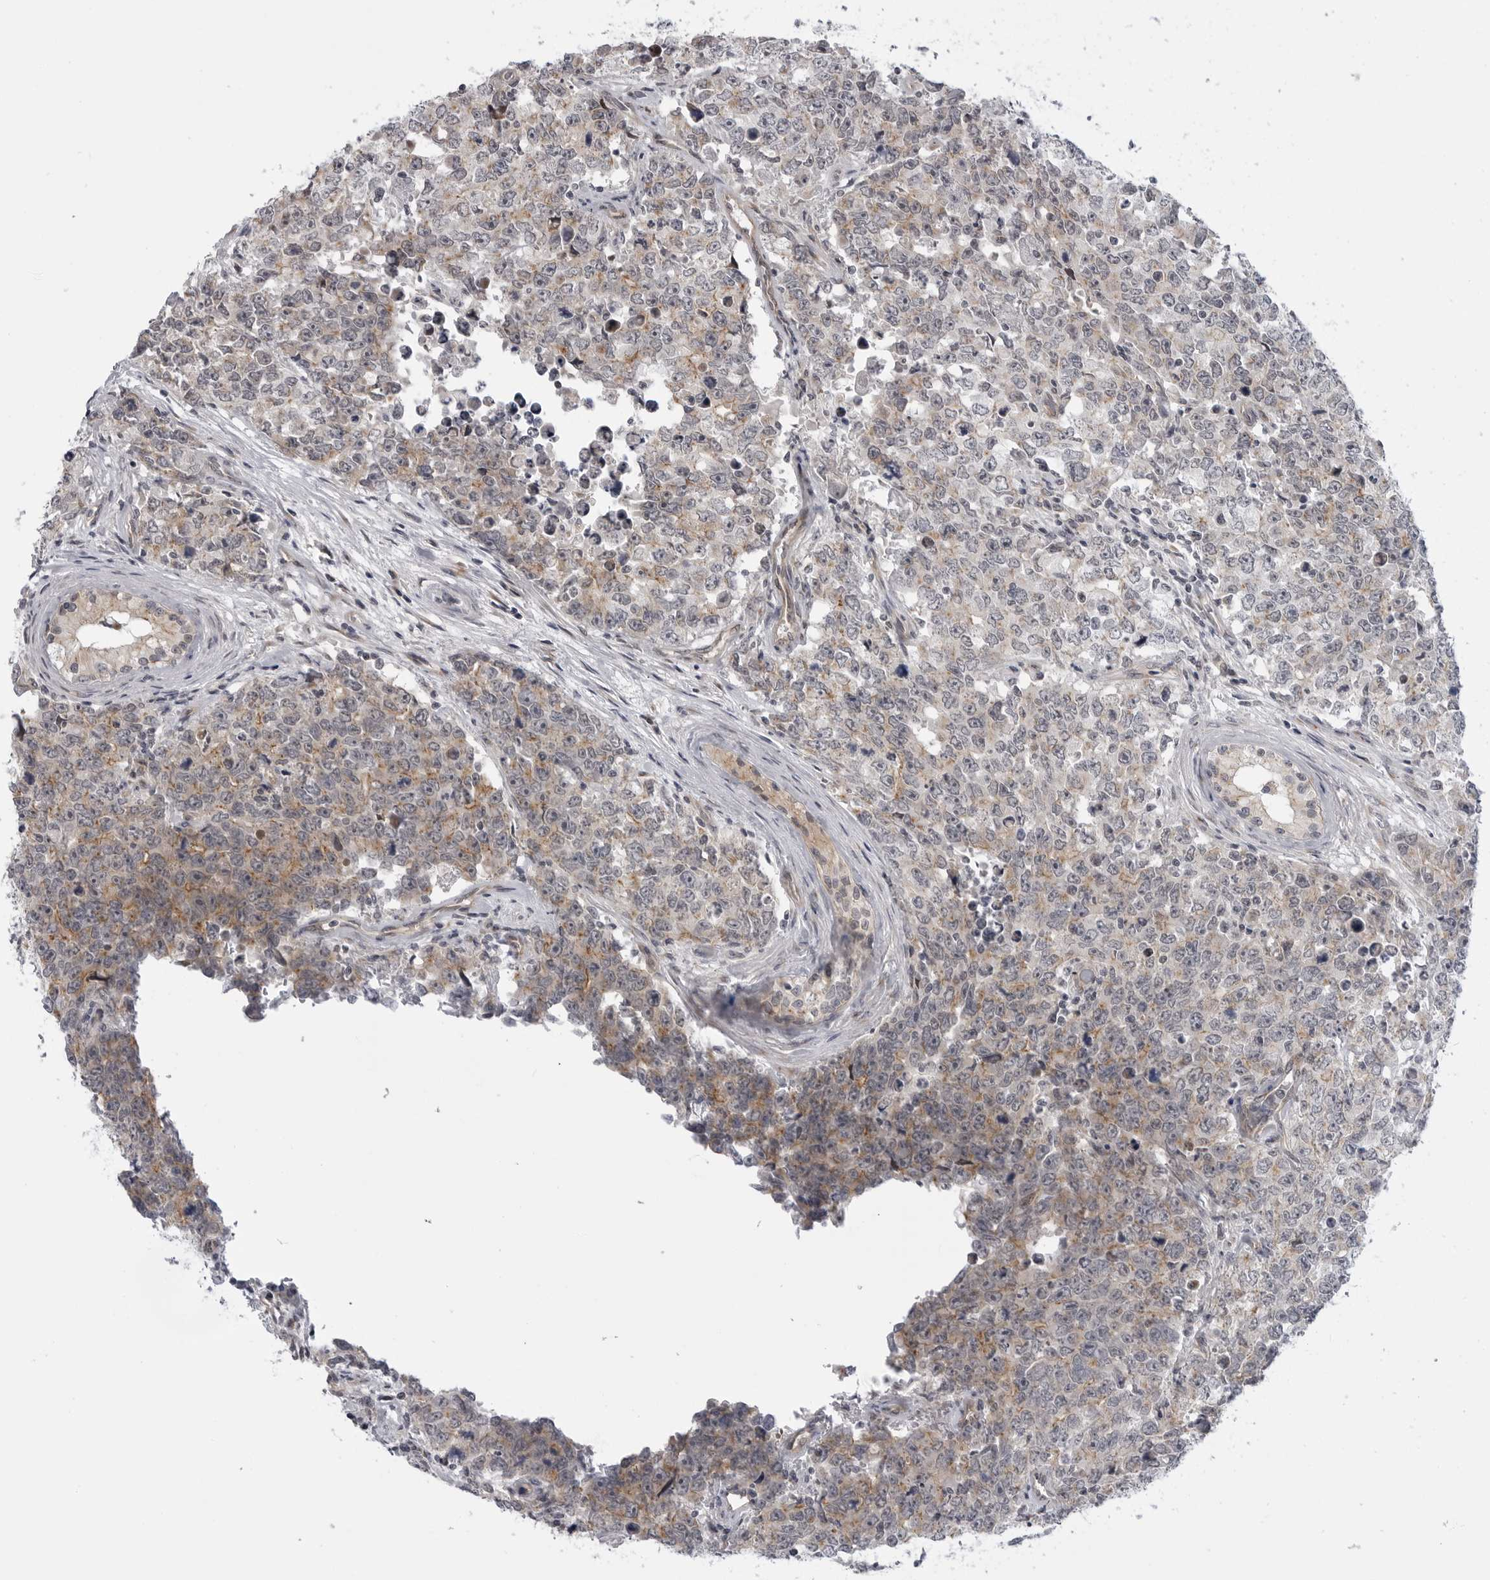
{"staining": {"intensity": "moderate", "quantity": "25%-75%", "location": "cytoplasmic/membranous"}, "tissue": "testis cancer", "cell_type": "Tumor cells", "image_type": "cancer", "snomed": [{"axis": "morphology", "description": "Carcinoma, Embryonal, NOS"}, {"axis": "topography", "description": "Testis"}], "caption": "IHC (DAB (3,3'-diaminobenzidine)) staining of human testis cancer (embryonal carcinoma) reveals moderate cytoplasmic/membranous protein positivity in about 25%-75% of tumor cells.", "gene": "LRRC45", "patient": {"sex": "male", "age": 28}}